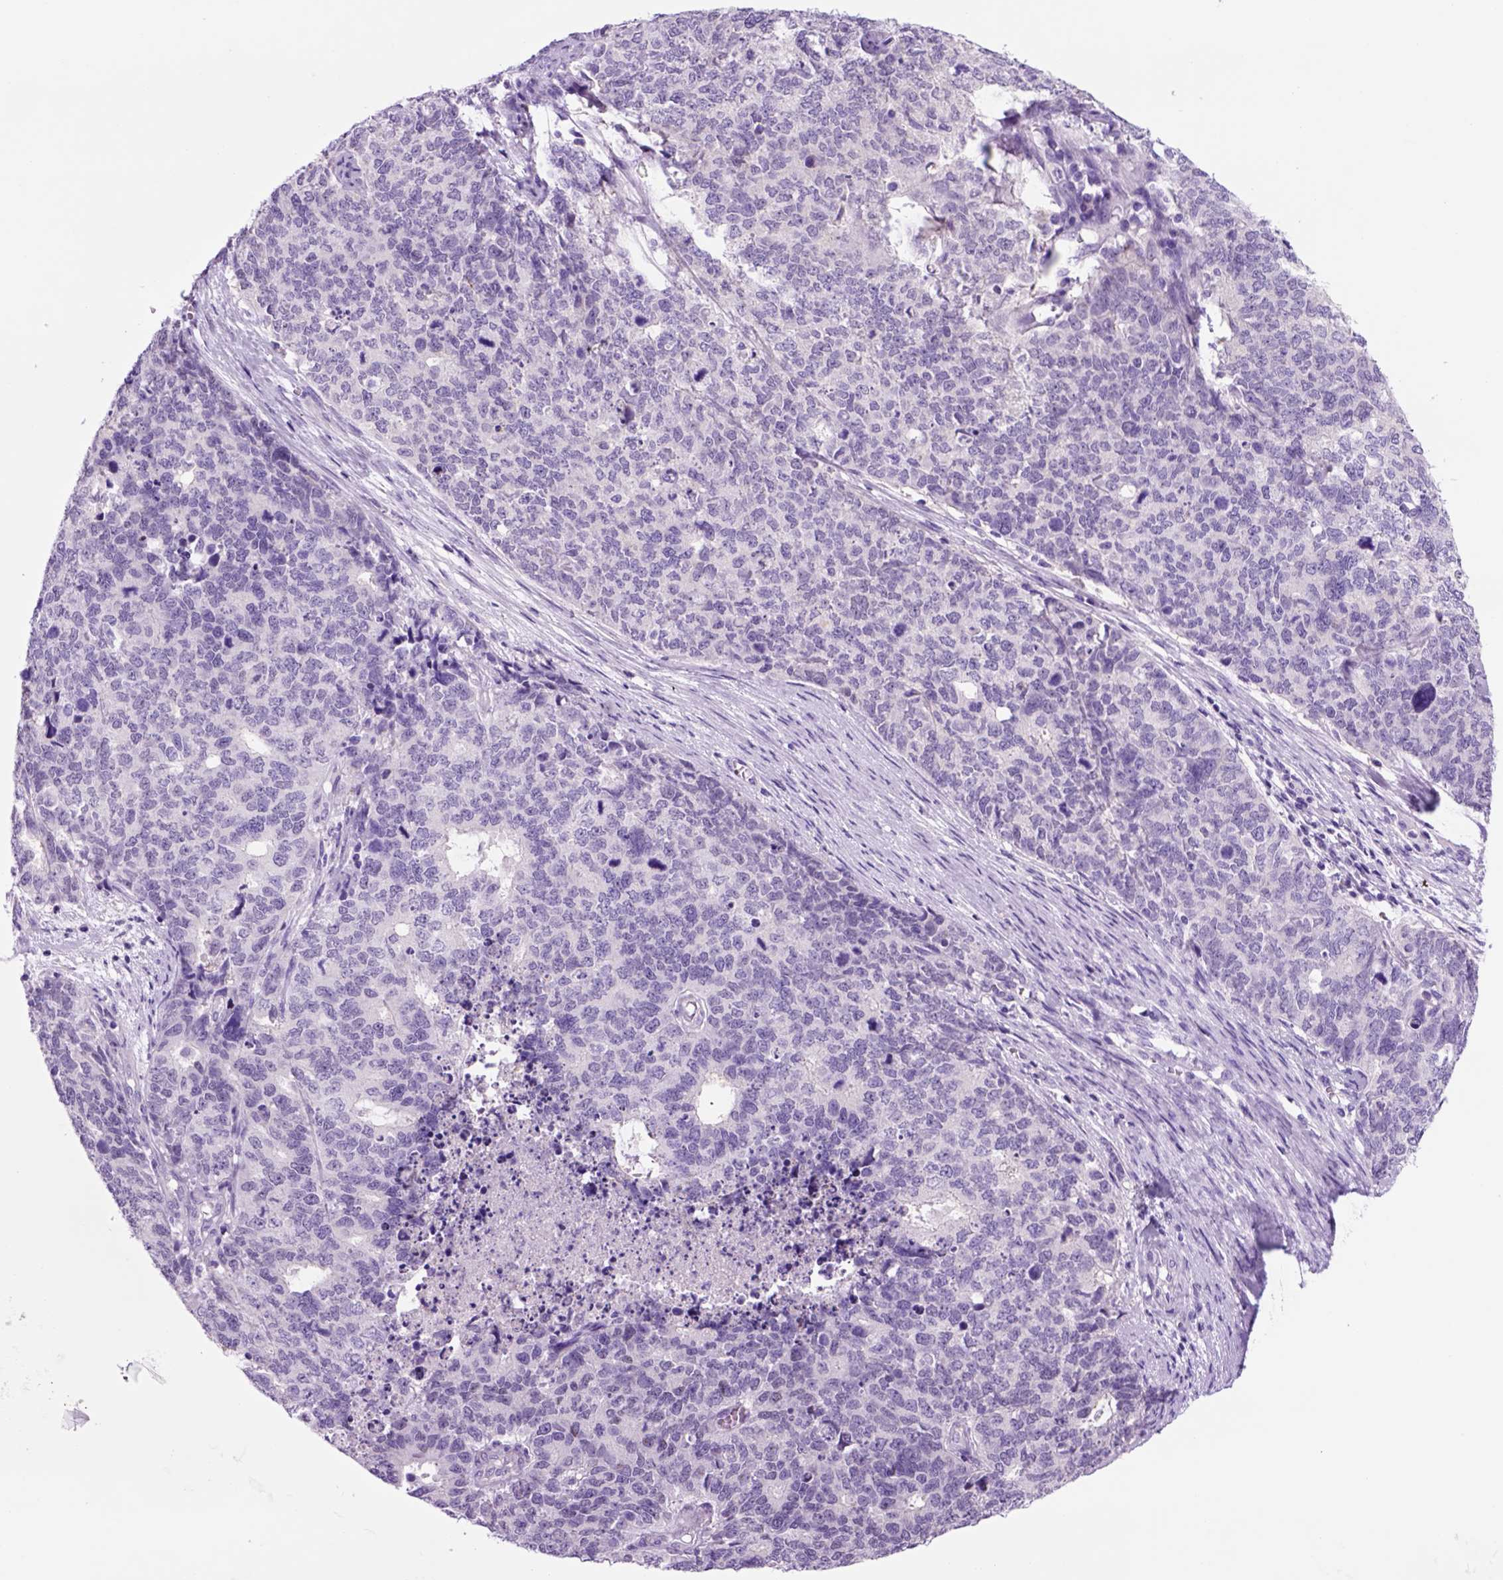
{"staining": {"intensity": "negative", "quantity": "none", "location": "none"}, "tissue": "cervical cancer", "cell_type": "Tumor cells", "image_type": "cancer", "snomed": [{"axis": "morphology", "description": "Squamous cell carcinoma, NOS"}, {"axis": "topography", "description": "Cervix"}], "caption": "IHC micrograph of cervical cancer stained for a protein (brown), which demonstrates no positivity in tumor cells.", "gene": "HHIPL2", "patient": {"sex": "female", "age": 63}}